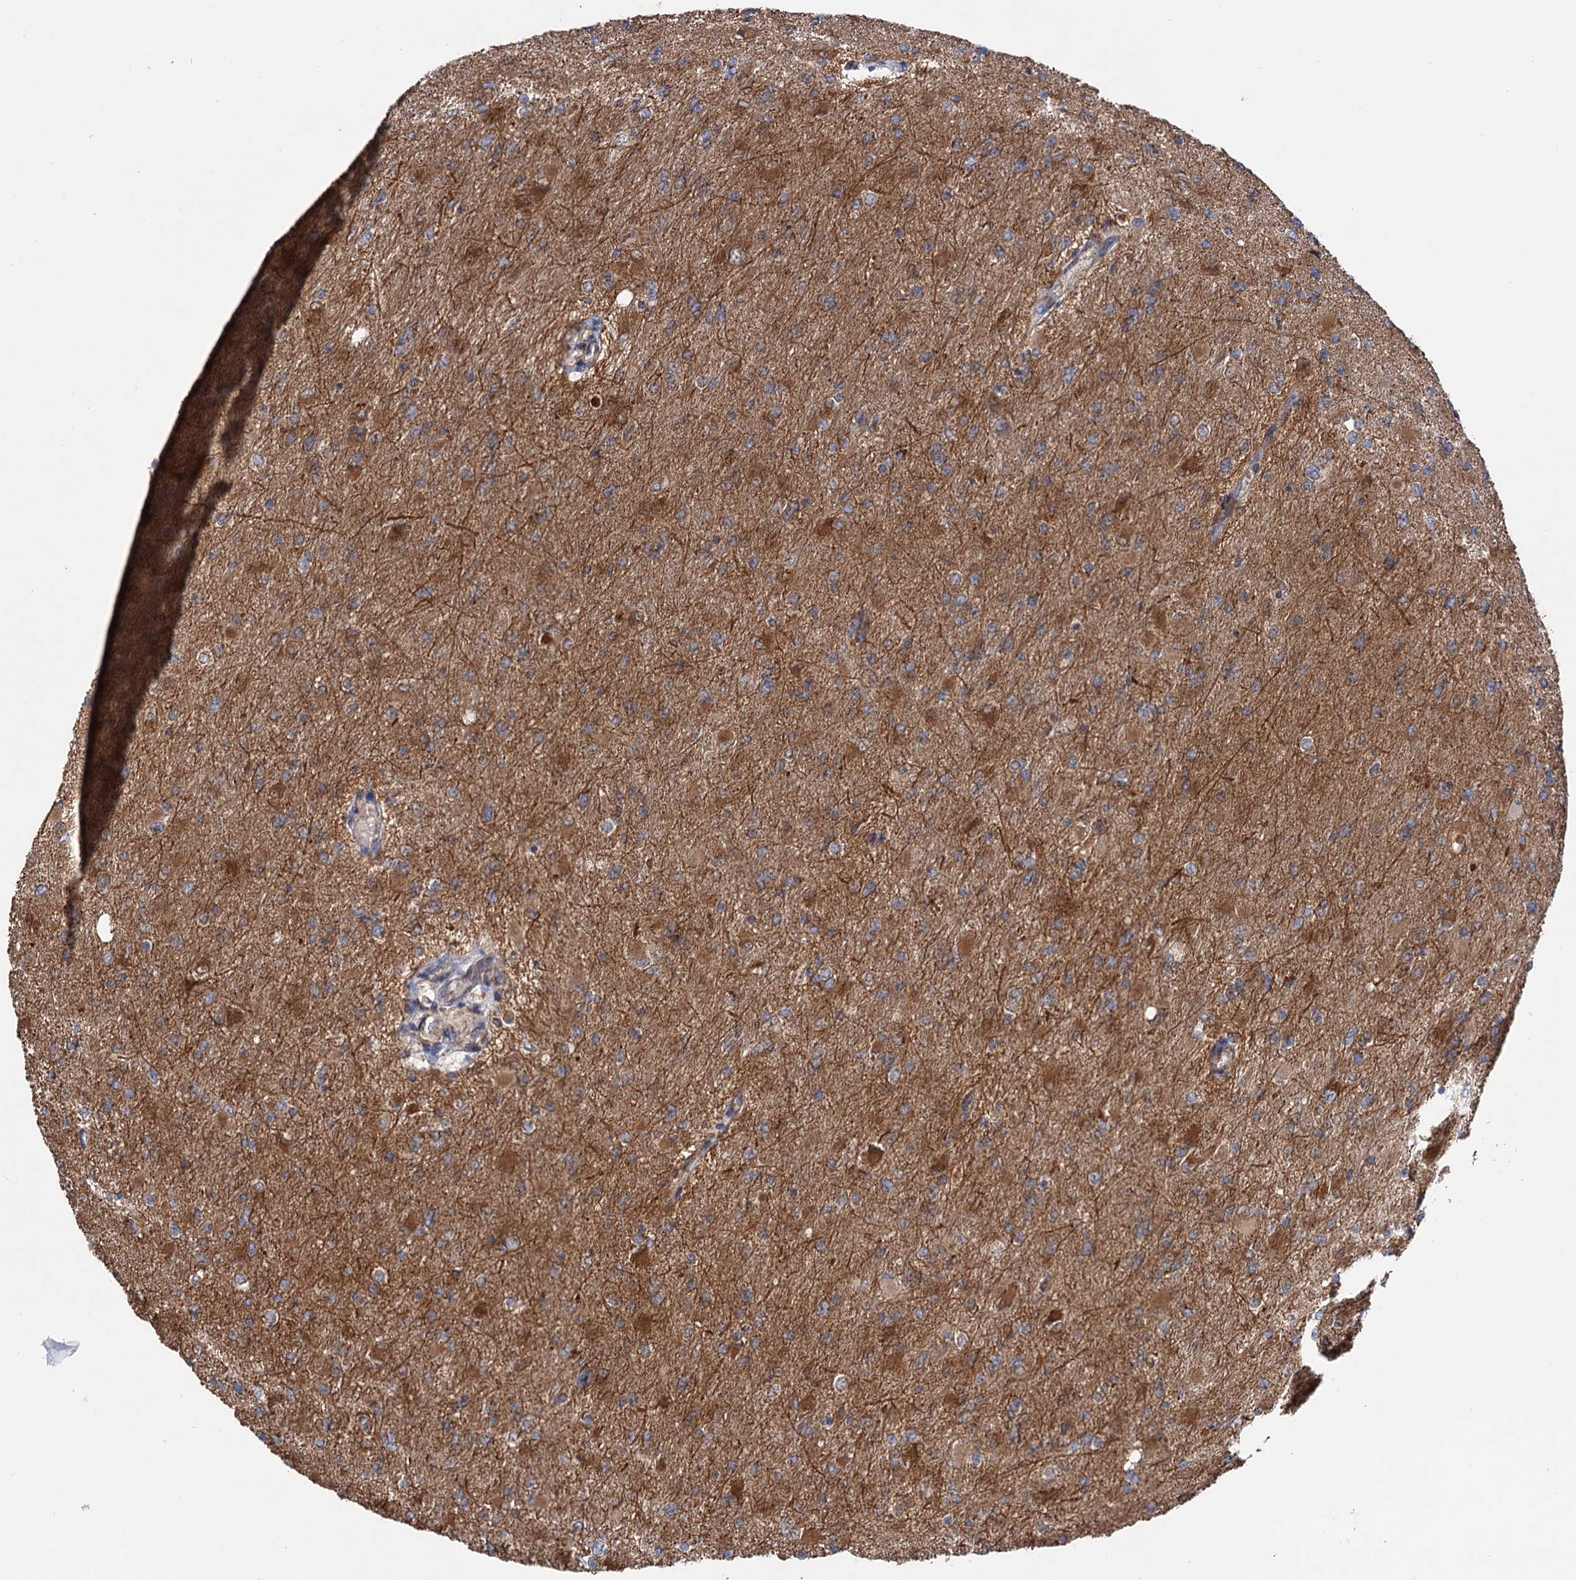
{"staining": {"intensity": "moderate", "quantity": "25%-75%", "location": "cytoplasmic/membranous"}, "tissue": "glioma", "cell_type": "Tumor cells", "image_type": "cancer", "snomed": [{"axis": "morphology", "description": "Glioma, malignant, High grade"}, {"axis": "topography", "description": "Cerebral cortex"}], "caption": "The immunohistochemical stain labels moderate cytoplasmic/membranous expression in tumor cells of glioma tissue. Immunohistochemistry (ihc) stains the protein of interest in brown and the nuclei are stained blue.", "gene": "SUCLA2", "patient": {"sex": "female", "age": 36}}